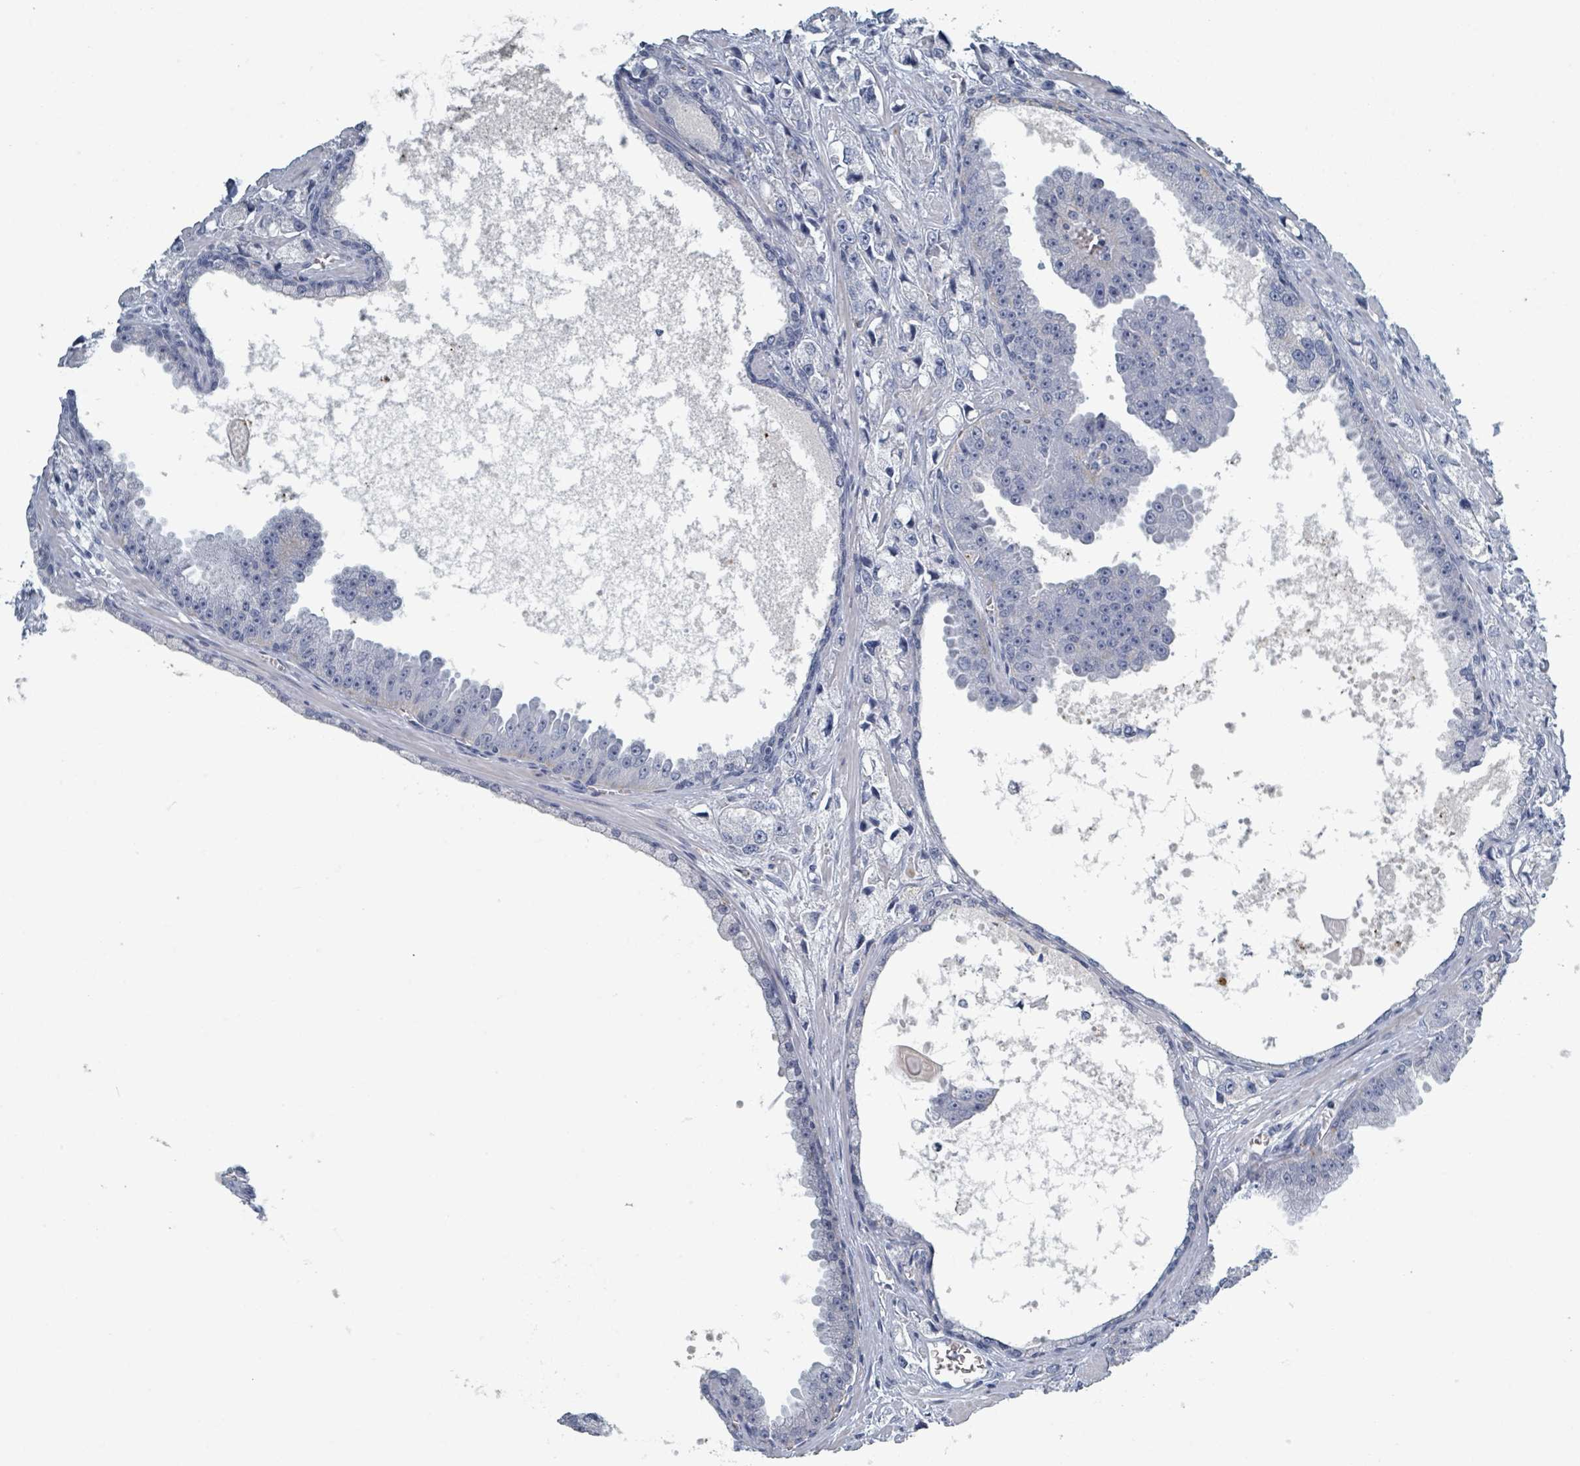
{"staining": {"intensity": "negative", "quantity": "none", "location": "none"}, "tissue": "prostate cancer", "cell_type": "Tumor cells", "image_type": "cancer", "snomed": [{"axis": "morphology", "description": "Adenocarcinoma, High grade"}, {"axis": "topography", "description": "Prostate"}], "caption": "Protein analysis of adenocarcinoma (high-grade) (prostate) shows no significant expression in tumor cells. (DAB immunohistochemistry (IHC), high magnification).", "gene": "HEATR5A", "patient": {"sex": "male", "age": 74}}